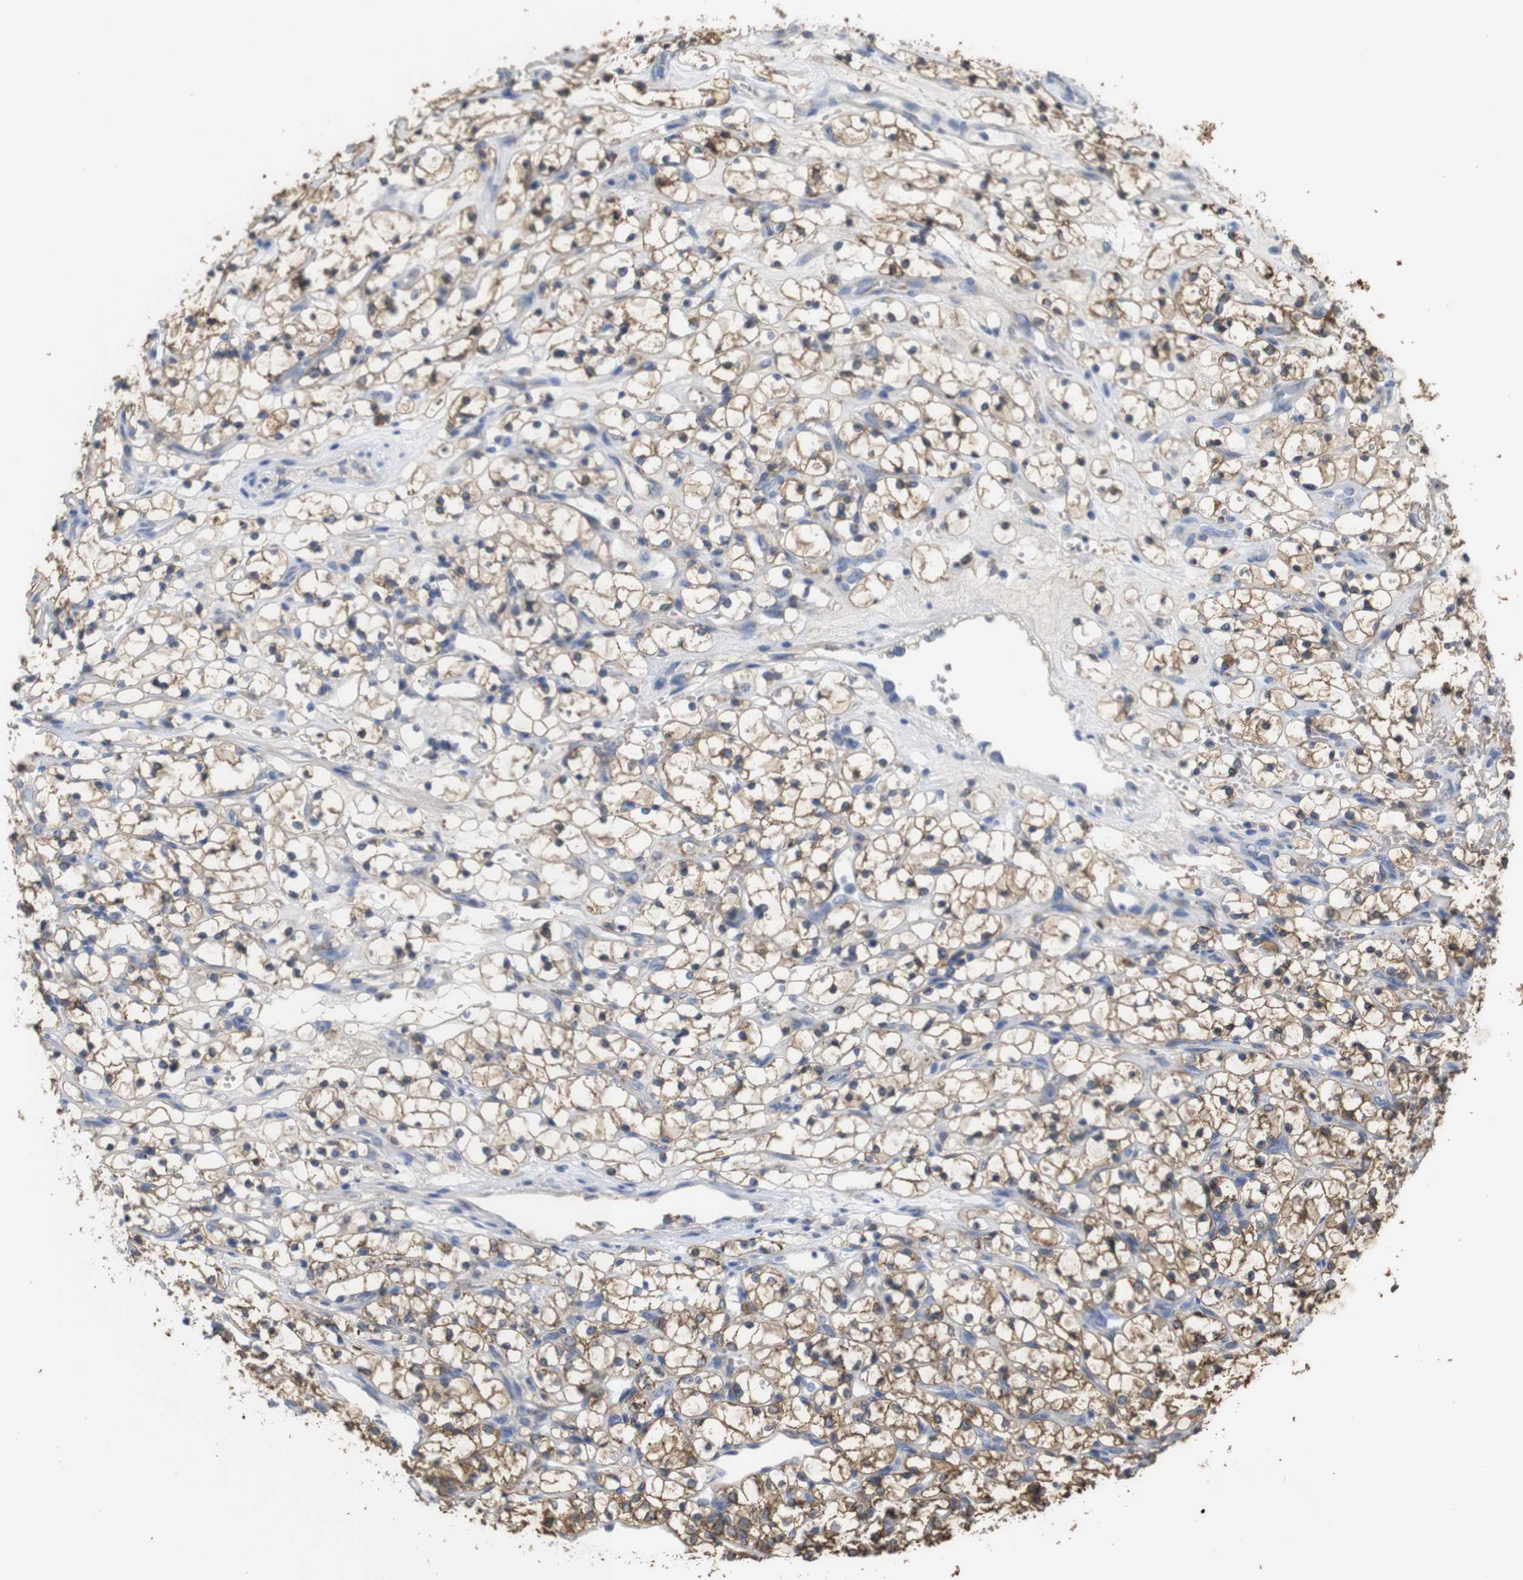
{"staining": {"intensity": "moderate", "quantity": ">75%", "location": "cytoplasmic/membranous"}, "tissue": "renal cancer", "cell_type": "Tumor cells", "image_type": "cancer", "snomed": [{"axis": "morphology", "description": "Adenocarcinoma, NOS"}, {"axis": "topography", "description": "Kidney"}], "caption": "Renal cancer (adenocarcinoma) stained with a protein marker demonstrates moderate staining in tumor cells.", "gene": "PTPRR", "patient": {"sex": "female", "age": 69}}